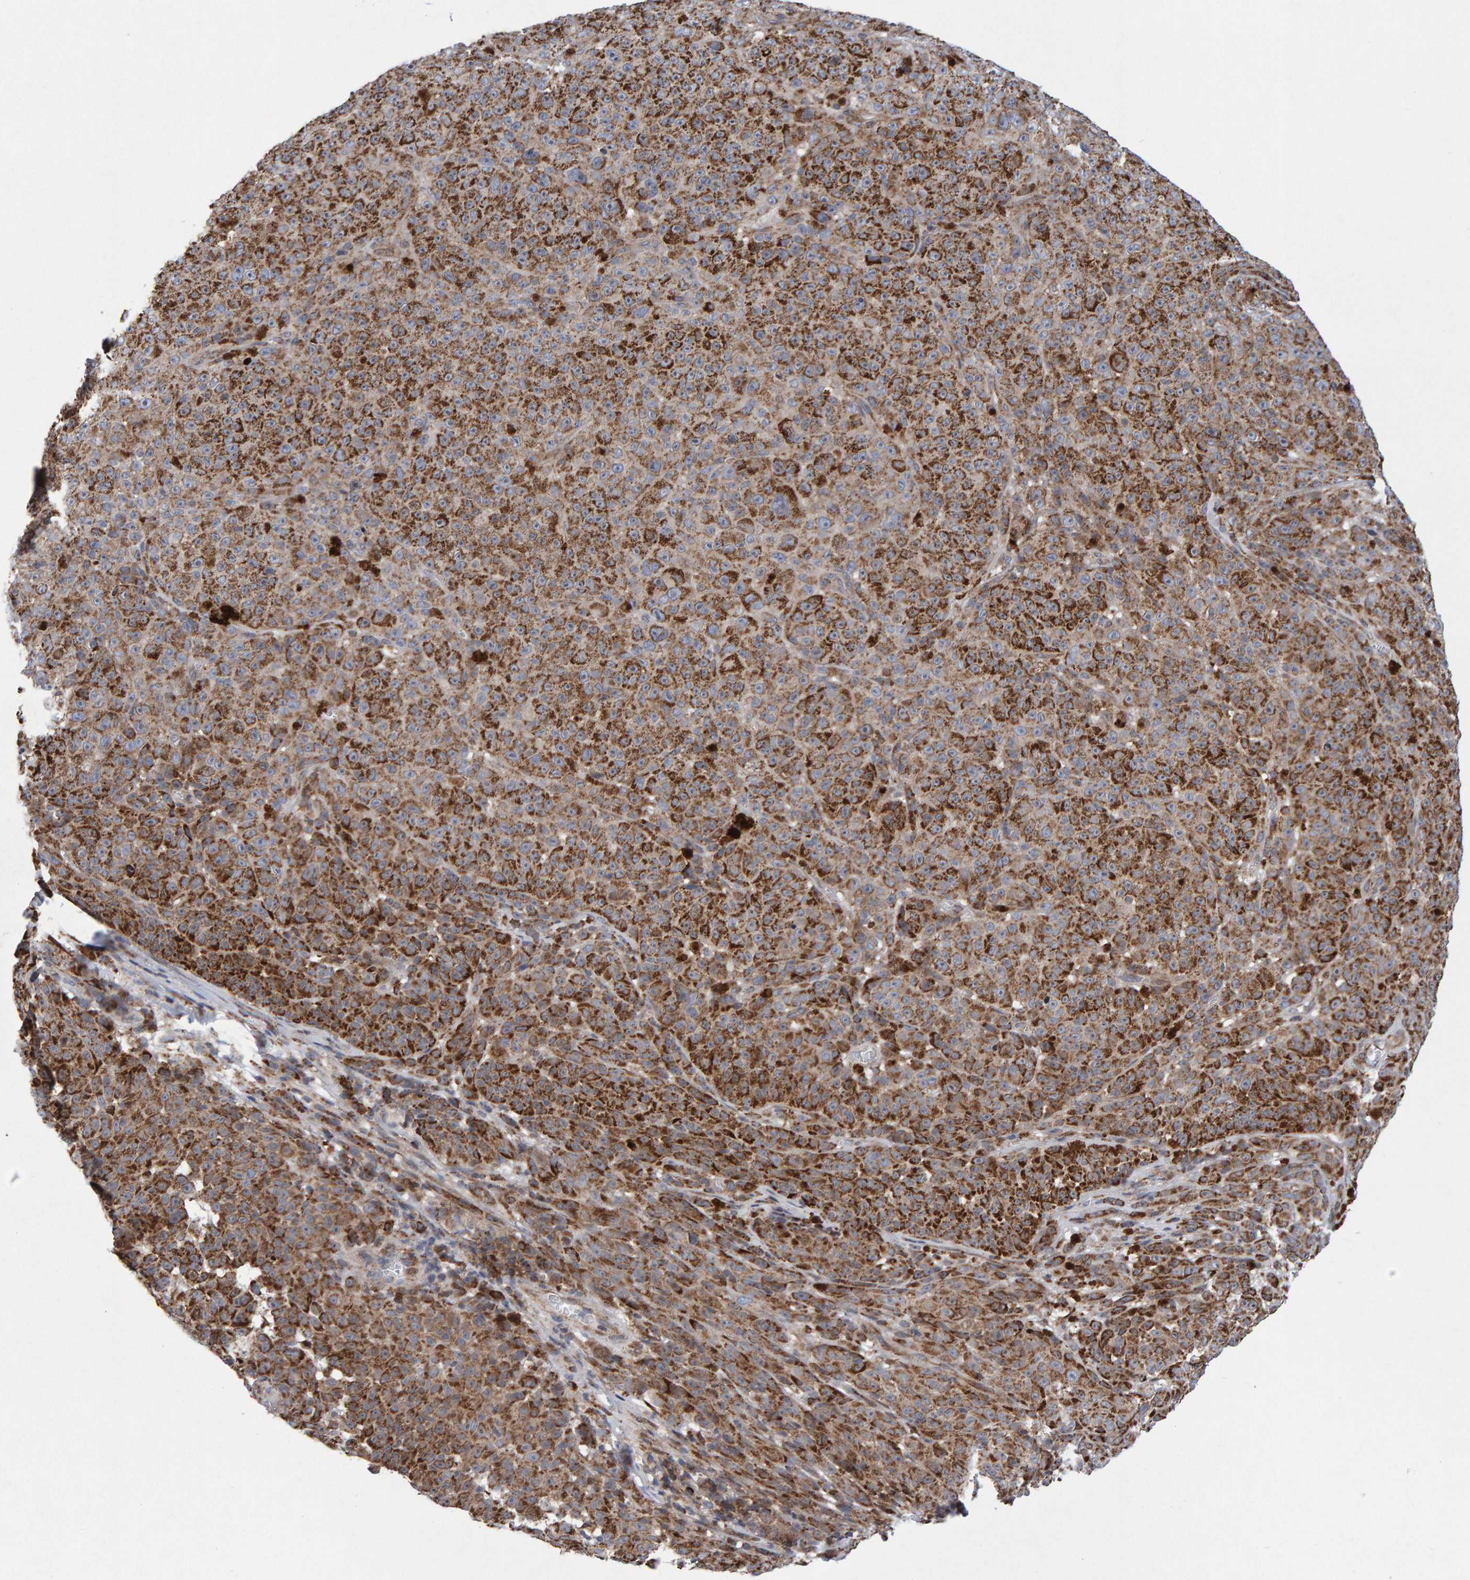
{"staining": {"intensity": "moderate", "quantity": ">75%", "location": "cytoplasmic/membranous"}, "tissue": "melanoma", "cell_type": "Tumor cells", "image_type": "cancer", "snomed": [{"axis": "morphology", "description": "Malignant melanoma, NOS"}, {"axis": "topography", "description": "Skin"}], "caption": "Immunohistochemical staining of melanoma exhibits medium levels of moderate cytoplasmic/membranous expression in about >75% of tumor cells. The staining was performed using DAB (3,3'-diaminobenzidine) to visualize the protein expression in brown, while the nuclei were stained in blue with hematoxylin (Magnification: 20x).", "gene": "PECR", "patient": {"sex": "female", "age": 82}}